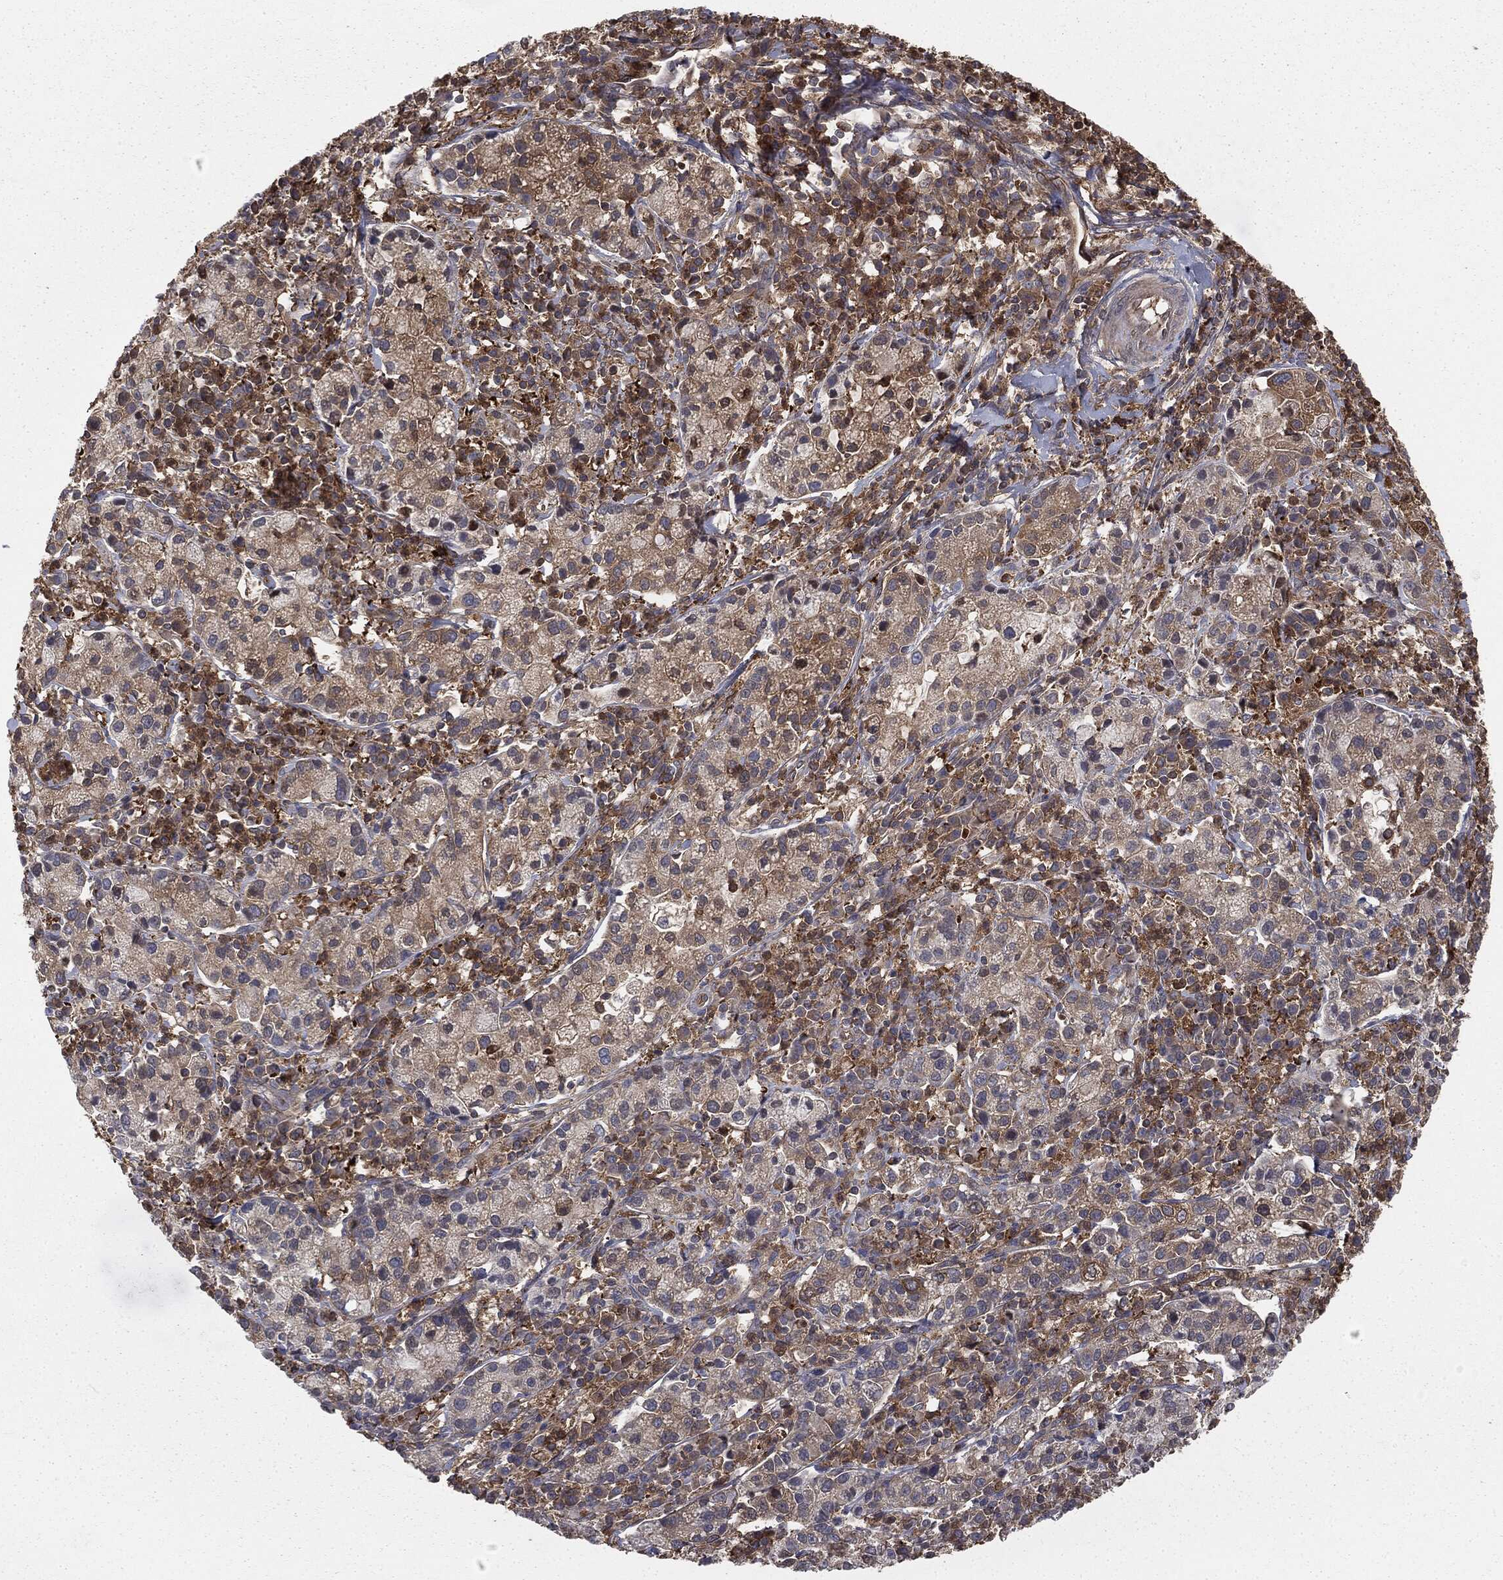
{"staining": {"intensity": "moderate", "quantity": "<25%", "location": "cytoplasmic/membranous"}, "tissue": "cervical cancer", "cell_type": "Tumor cells", "image_type": "cancer", "snomed": [{"axis": "morphology", "description": "Normal tissue, NOS"}, {"axis": "morphology", "description": "Adenocarcinoma, NOS"}, {"axis": "topography", "description": "Cervix"}], "caption": "This micrograph displays immunohistochemistry (IHC) staining of cervical adenocarcinoma, with low moderate cytoplasmic/membranous staining in about <25% of tumor cells.", "gene": "GNB5", "patient": {"sex": "female", "age": 44}}